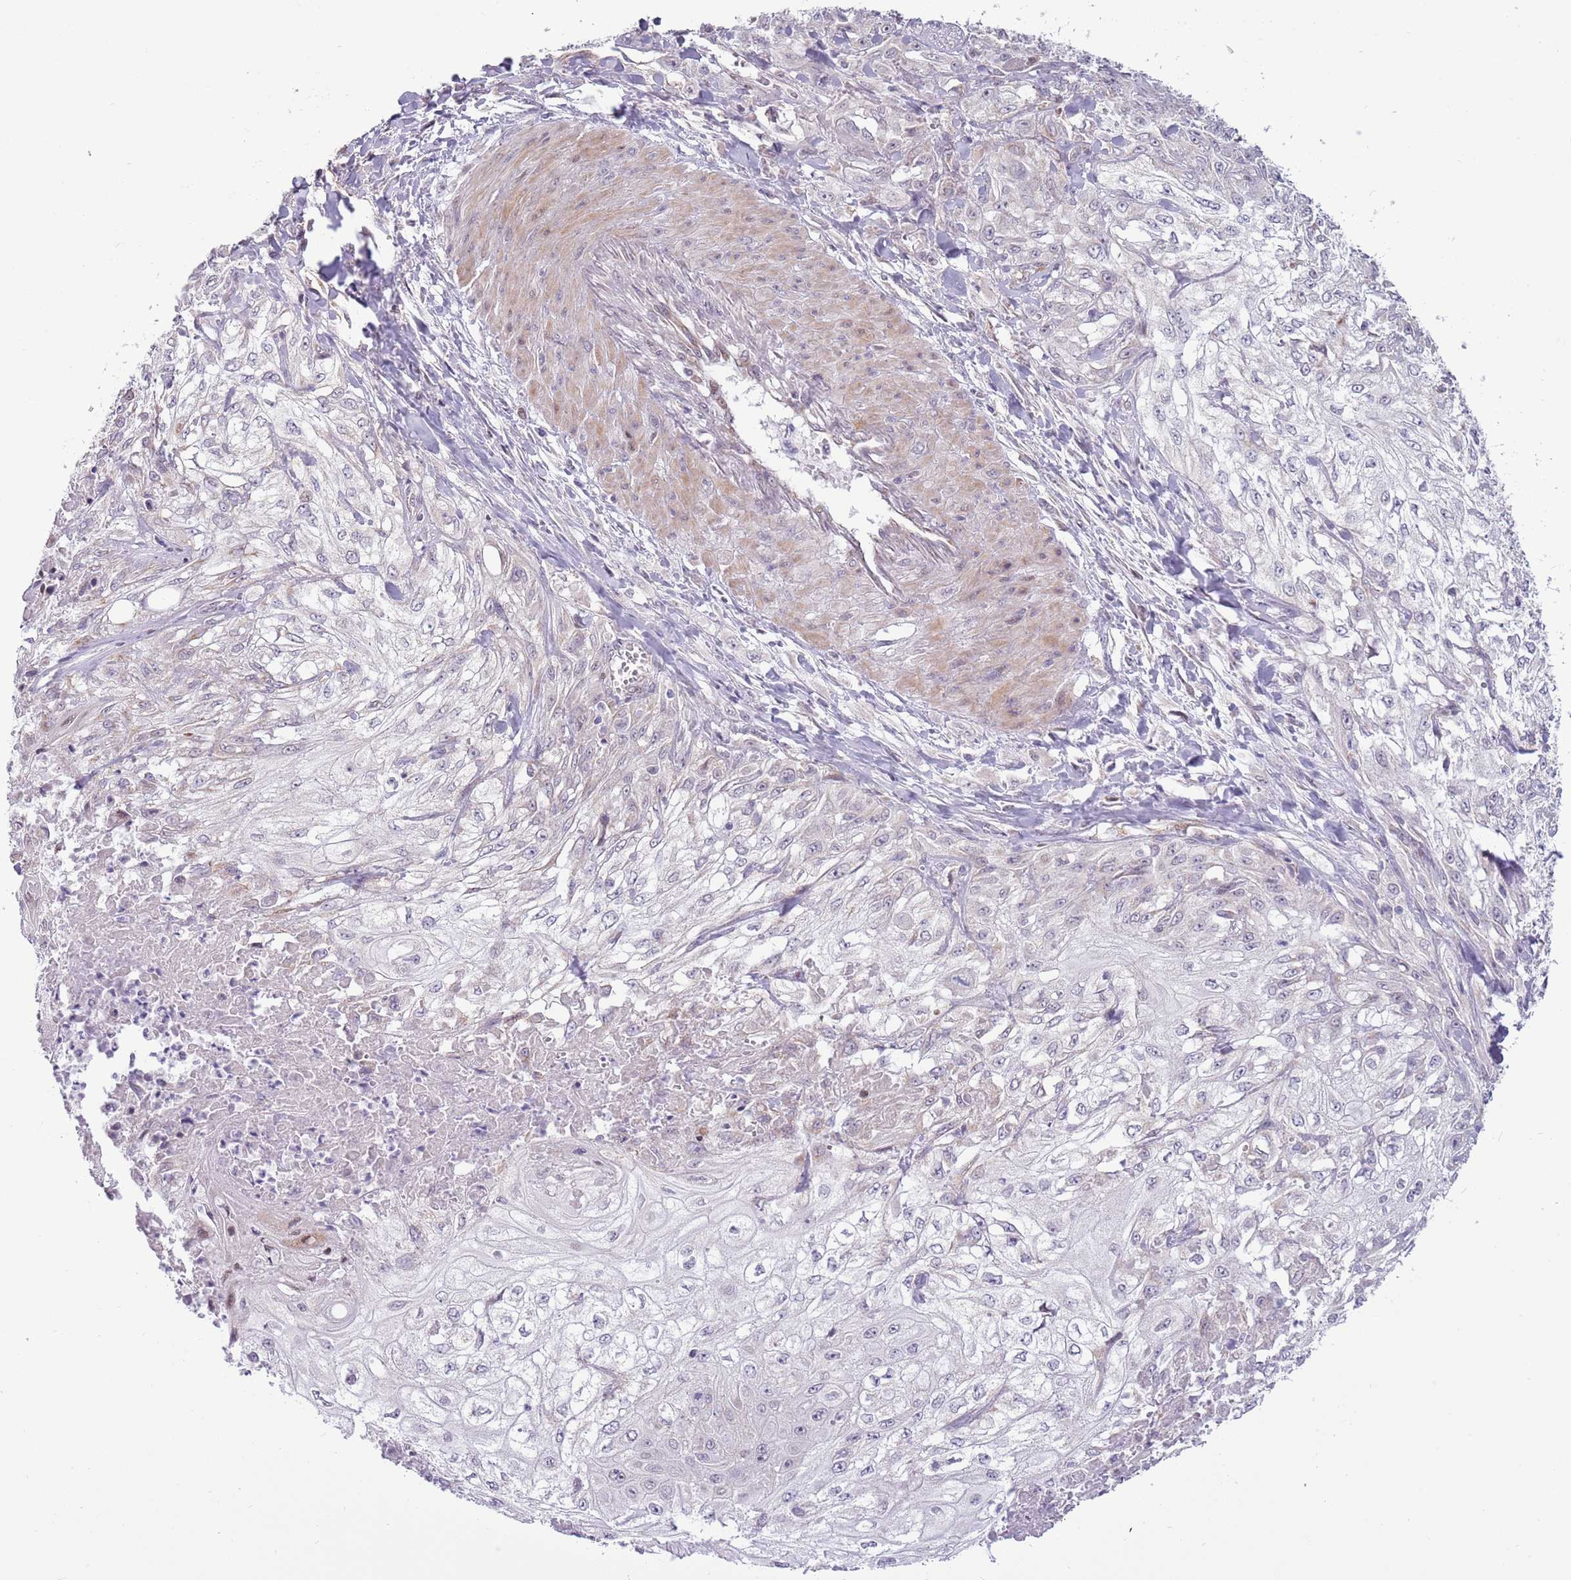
{"staining": {"intensity": "moderate", "quantity": "<25%", "location": "nuclear"}, "tissue": "skin cancer", "cell_type": "Tumor cells", "image_type": "cancer", "snomed": [{"axis": "morphology", "description": "Squamous cell carcinoma, NOS"}, {"axis": "morphology", "description": "Squamous cell carcinoma, metastatic, NOS"}, {"axis": "topography", "description": "Skin"}, {"axis": "topography", "description": "Lymph node"}], "caption": "Brown immunohistochemical staining in skin cancer displays moderate nuclear positivity in approximately <25% of tumor cells.", "gene": "MLLT11", "patient": {"sex": "male", "age": 75}}